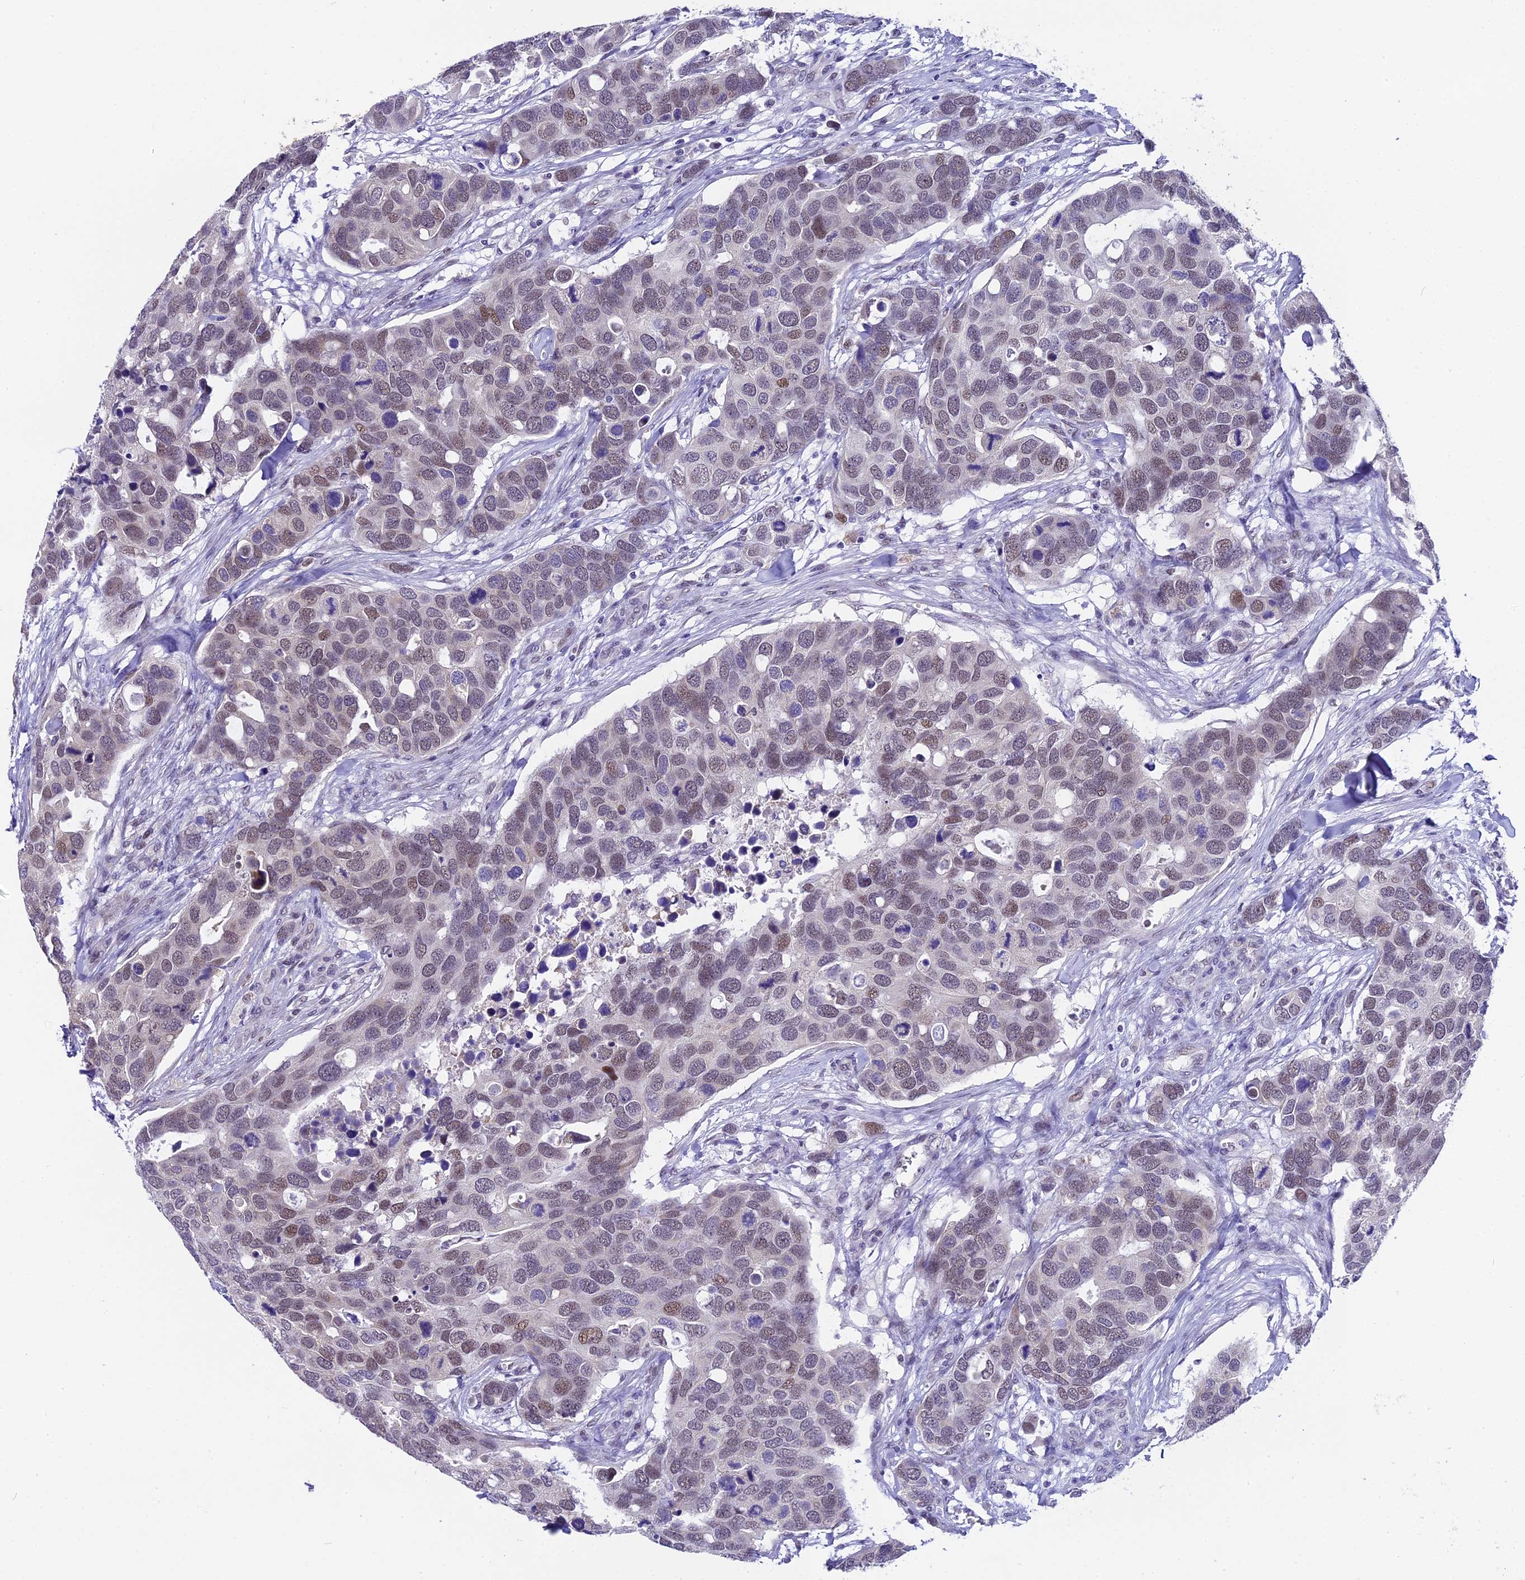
{"staining": {"intensity": "weak", "quantity": "25%-75%", "location": "nuclear"}, "tissue": "breast cancer", "cell_type": "Tumor cells", "image_type": "cancer", "snomed": [{"axis": "morphology", "description": "Duct carcinoma"}, {"axis": "topography", "description": "Breast"}], "caption": "Tumor cells demonstrate low levels of weak nuclear positivity in about 25%-75% of cells in human breast invasive ductal carcinoma.", "gene": "OSGEP", "patient": {"sex": "female", "age": 83}}